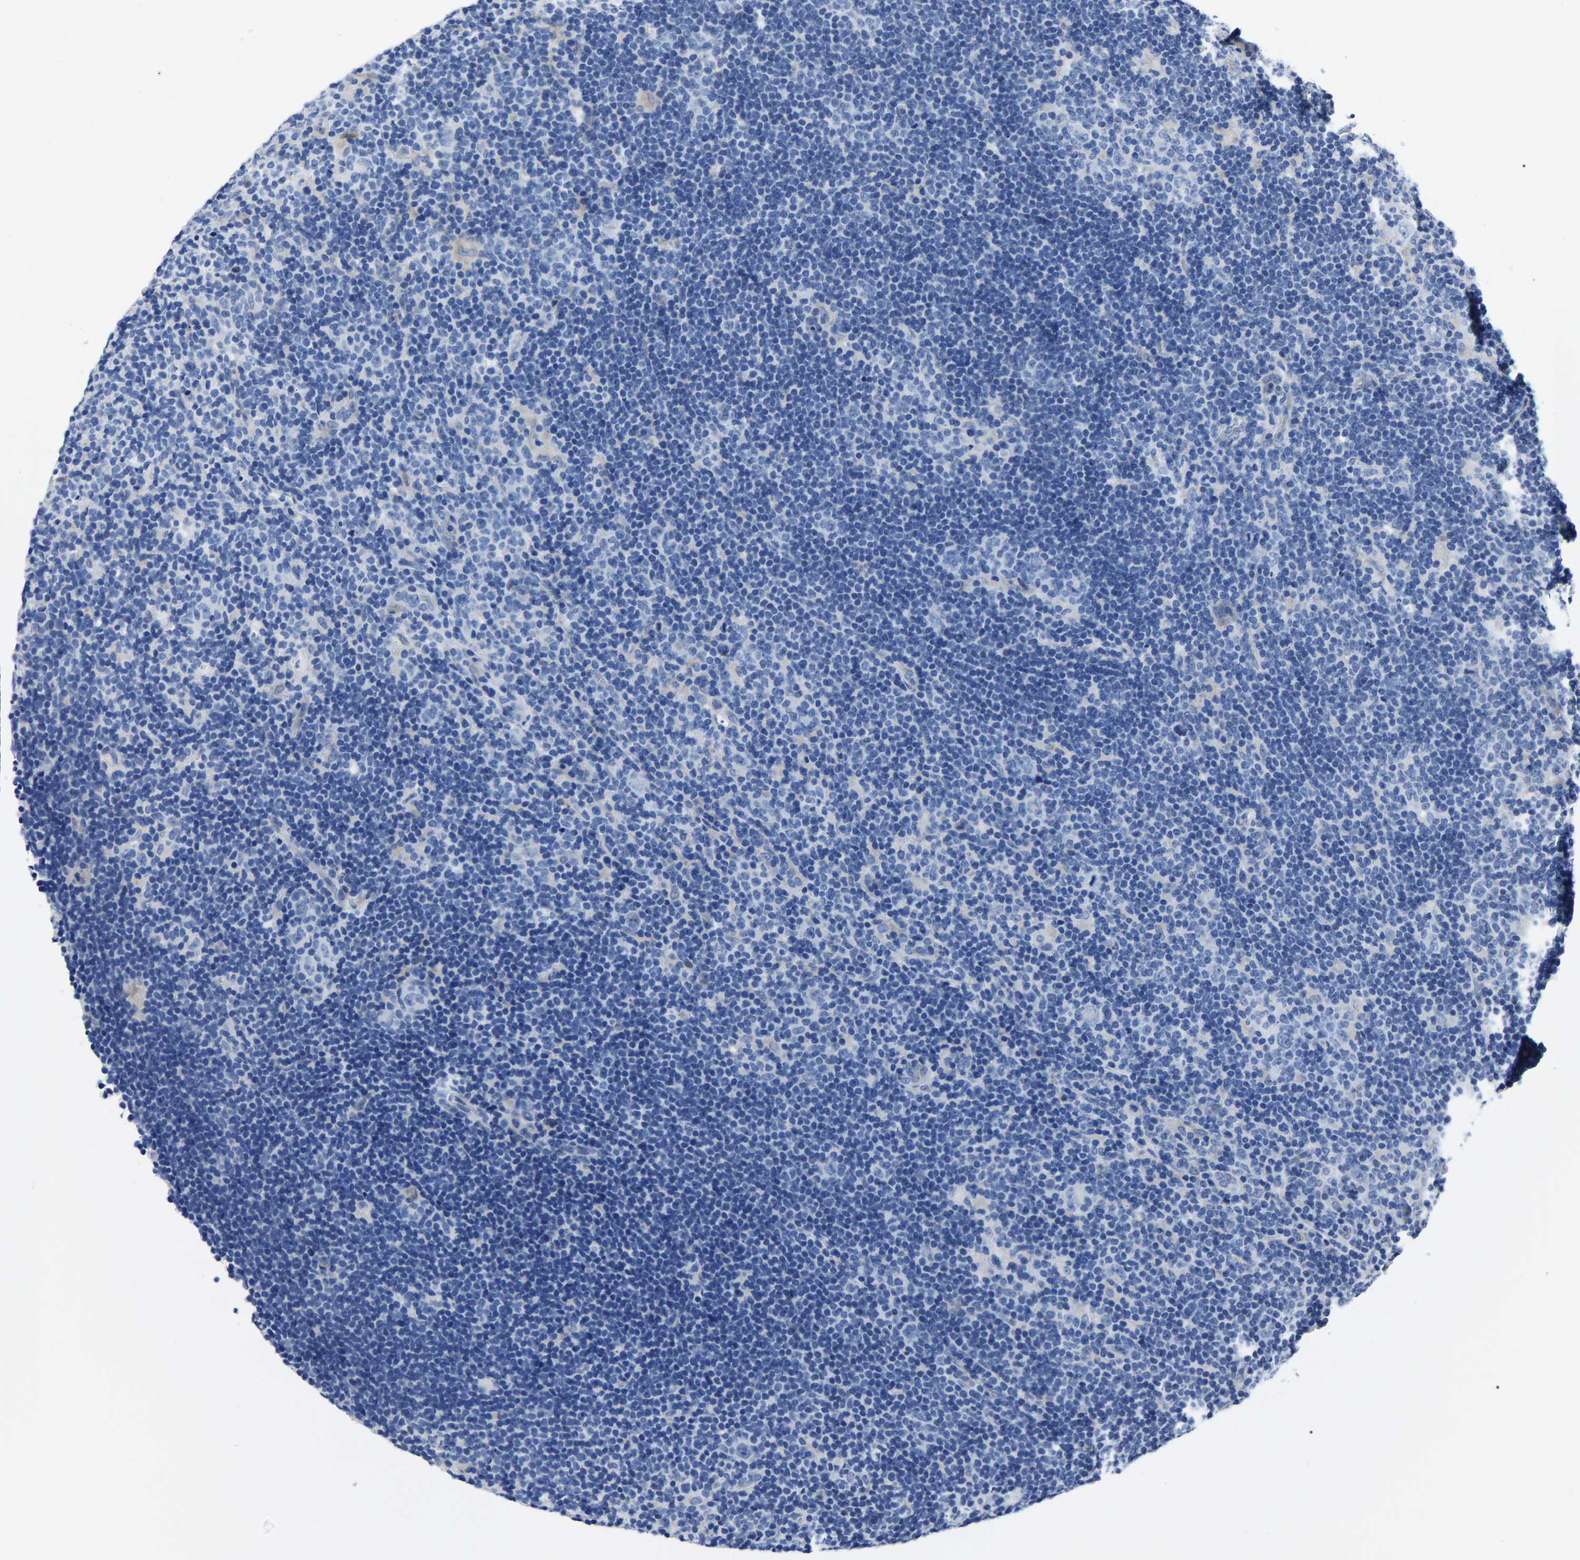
{"staining": {"intensity": "negative", "quantity": "none", "location": "none"}, "tissue": "lymphoma", "cell_type": "Tumor cells", "image_type": "cancer", "snomed": [{"axis": "morphology", "description": "Hodgkin's disease, NOS"}, {"axis": "topography", "description": "Lymph node"}], "caption": "DAB immunohistochemical staining of human Hodgkin's disease shows no significant staining in tumor cells.", "gene": "MOV10L1", "patient": {"sex": "female", "age": 57}}